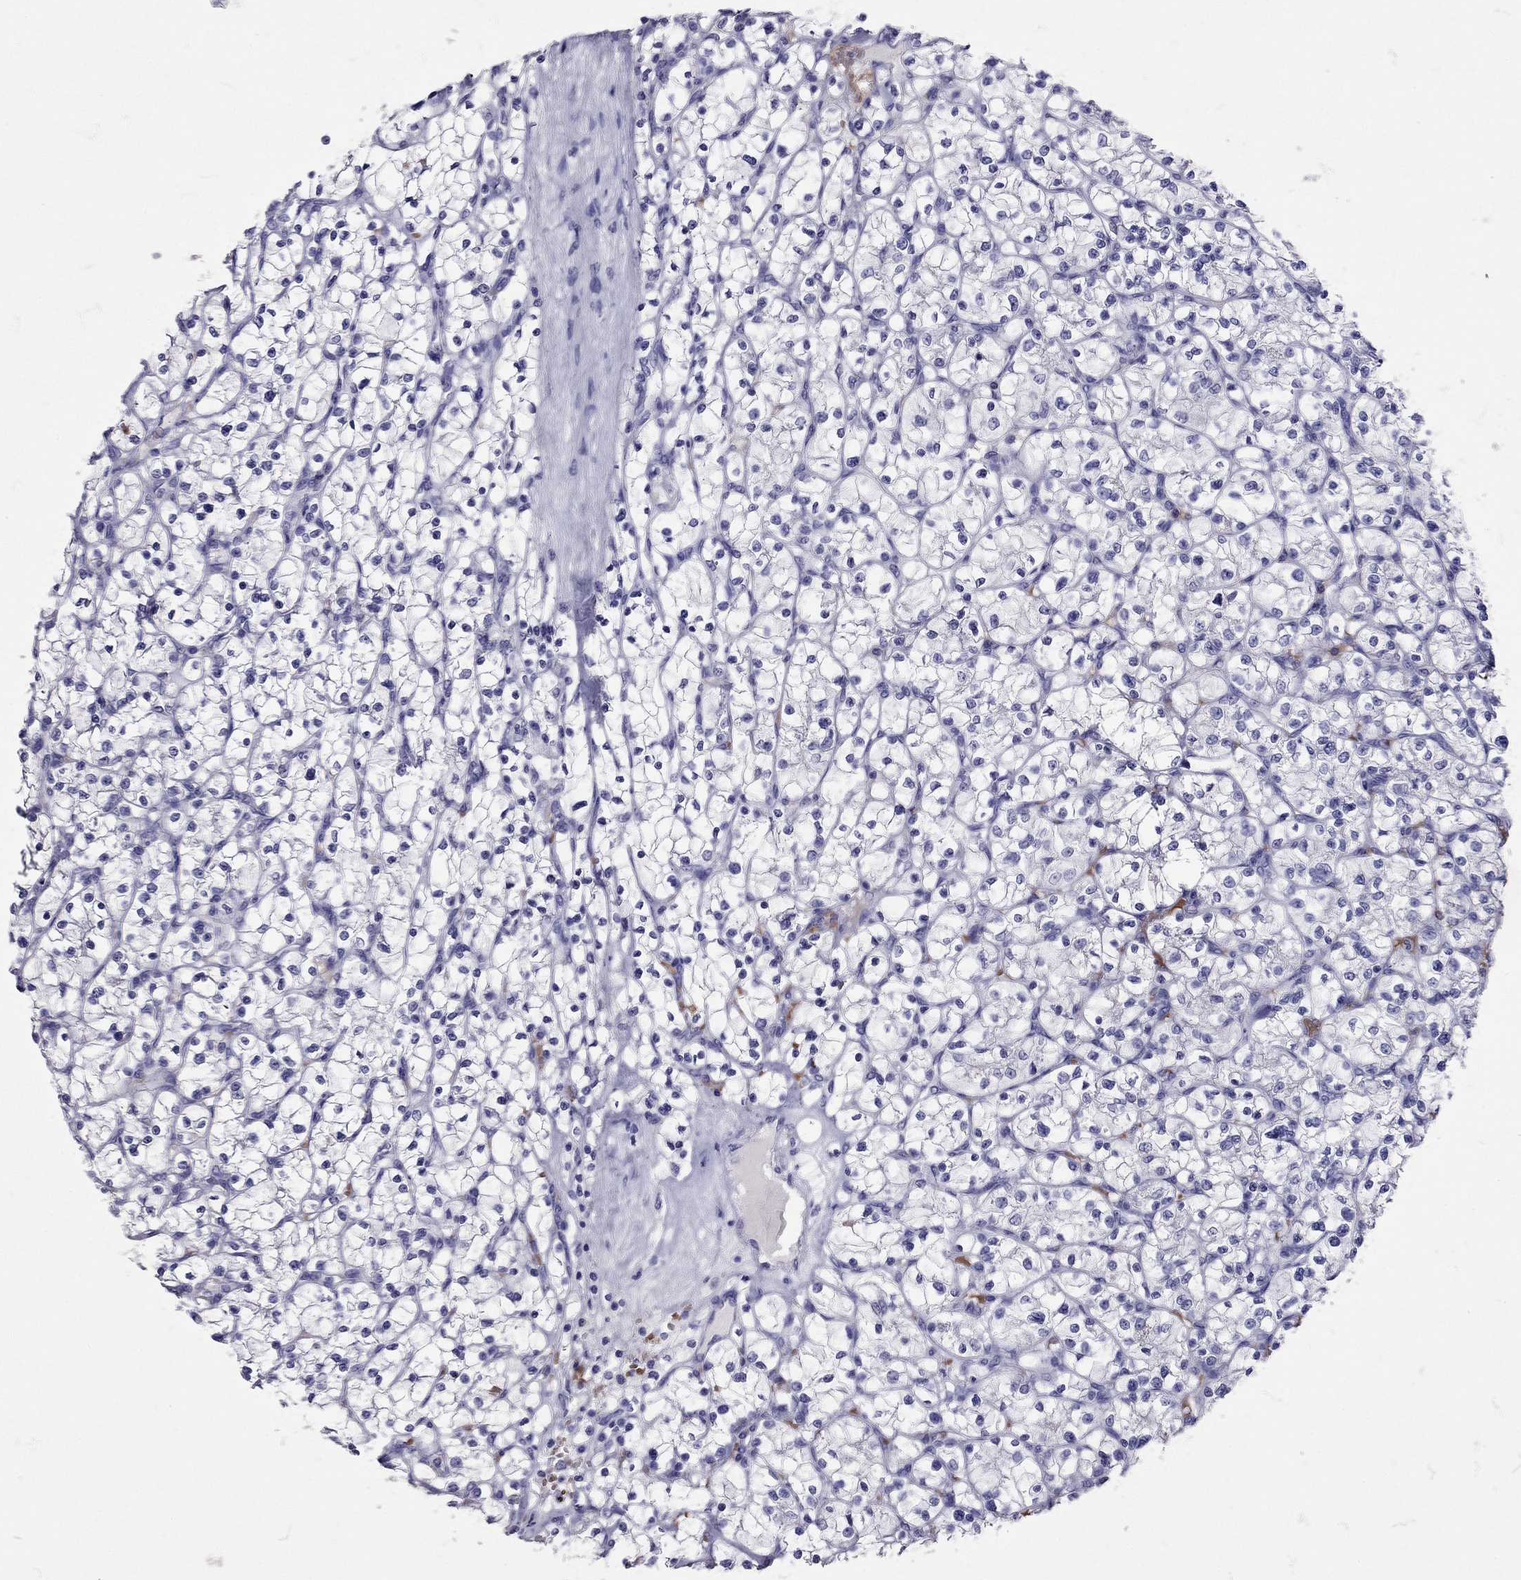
{"staining": {"intensity": "negative", "quantity": "none", "location": "none"}, "tissue": "renal cancer", "cell_type": "Tumor cells", "image_type": "cancer", "snomed": [{"axis": "morphology", "description": "Adenocarcinoma, NOS"}, {"axis": "topography", "description": "Kidney"}], "caption": "Immunohistochemistry (IHC) image of human renal cancer stained for a protein (brown), which displays no expression in tumor cells. The staining was performed using DAB to visualize the protein expression in brown, while the nuclei were stained in blue with hematoxylin (Magnification: 20x).", "gene": "TBR1", "patient": {"sex": "female", "age": 64}}